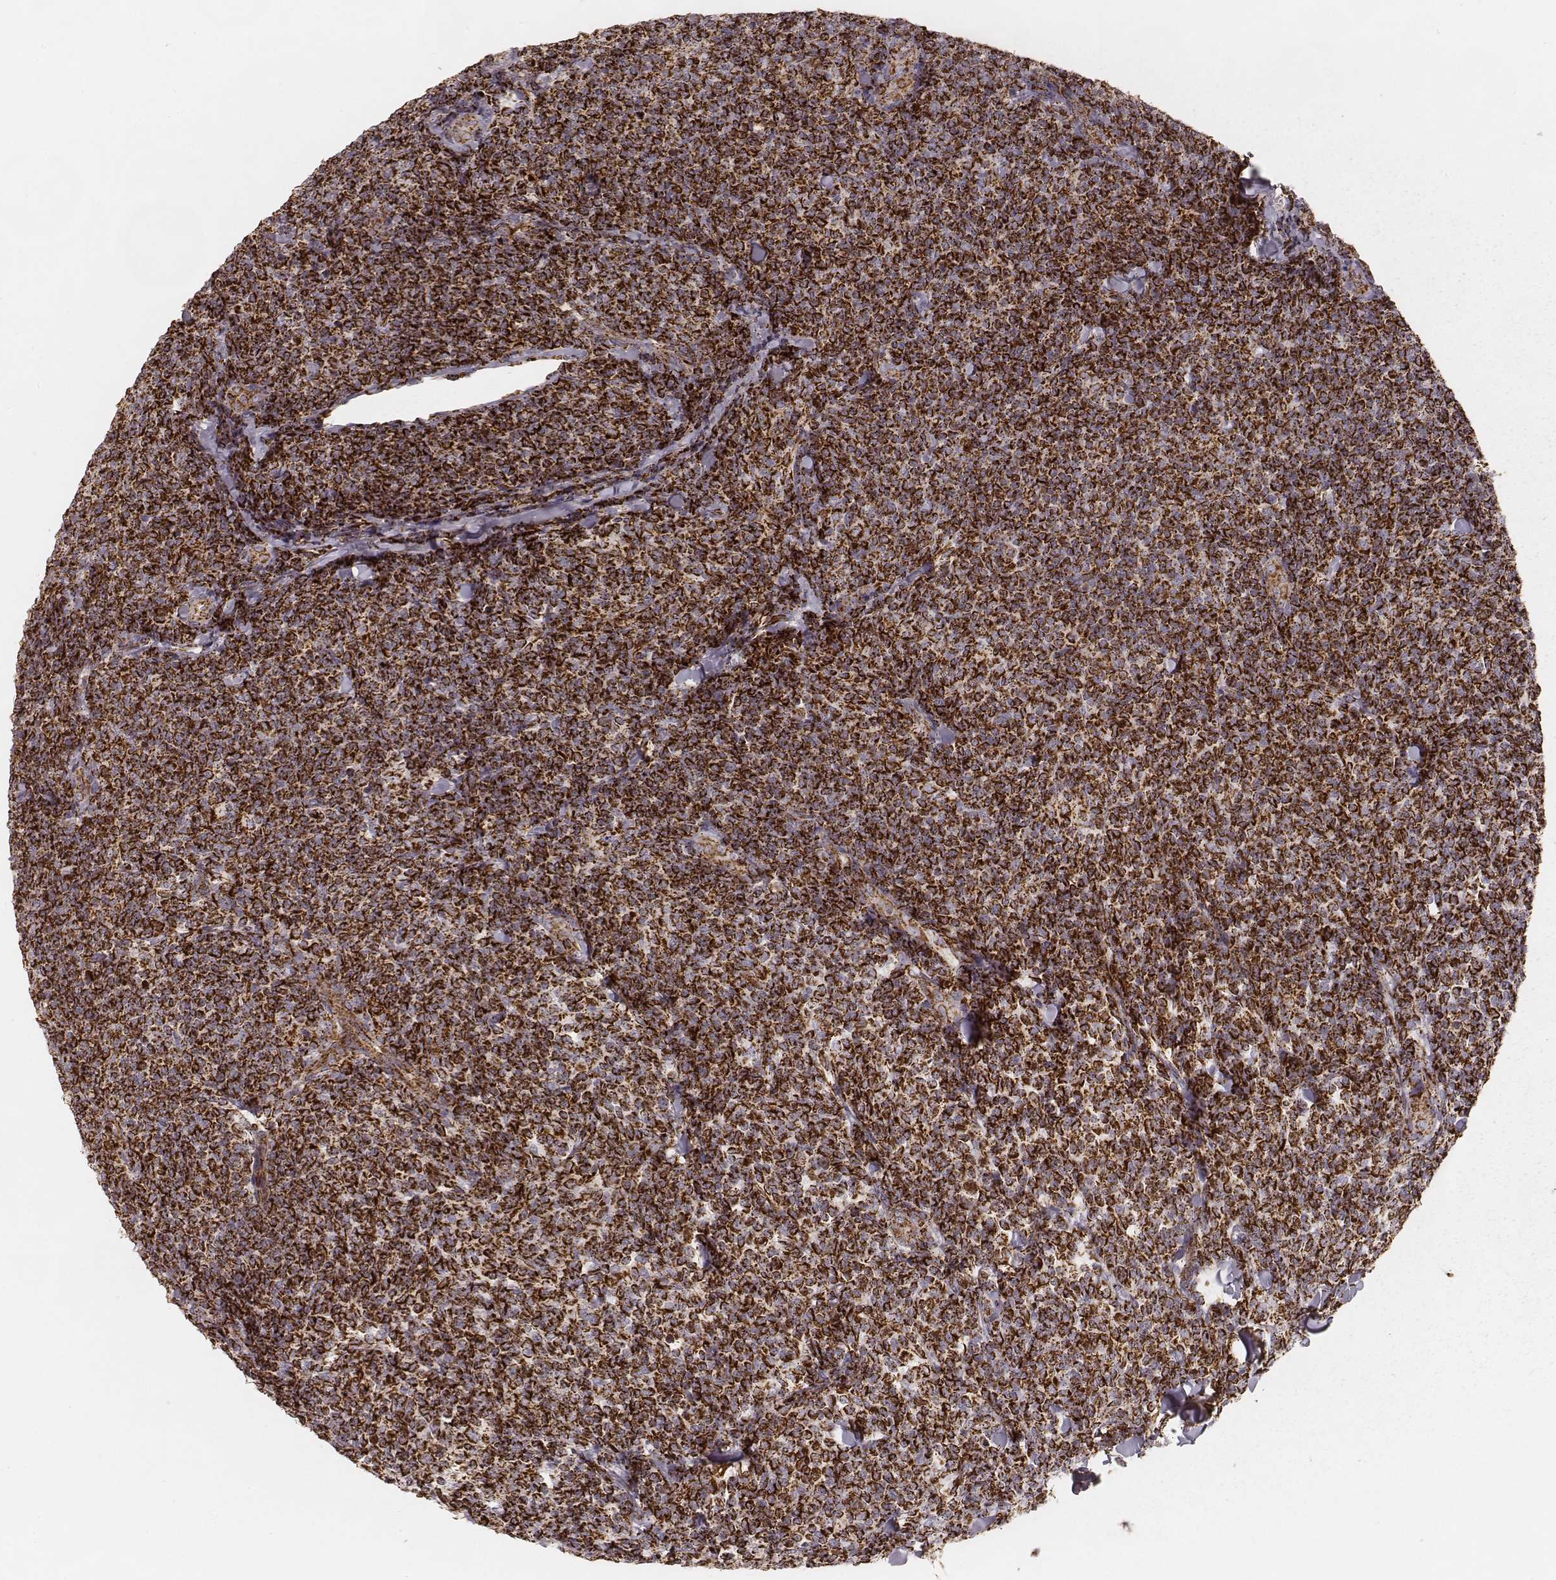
{"staining": {"intensity": "strong", "quantity": ">75%", "location": "cytoplasmic/membranous"}, "tissue": "lymphoma", "cell_type": "Tumor cells", "image_type": "cancer", "snomed": [{"axis": "morphology", "description": "Malignant lymphoma, non-Hodgkin's type, Low grade"}, {"axis": "topography", "description": "Lymph node"}], "caption": "Immunohistochemical staining of lymphoma displays high levels of strong cytoplasmic/membranous staining in about >75% of tumor cells.", "gene": "CS", "patient": {"sex": "female", "age": 56}}